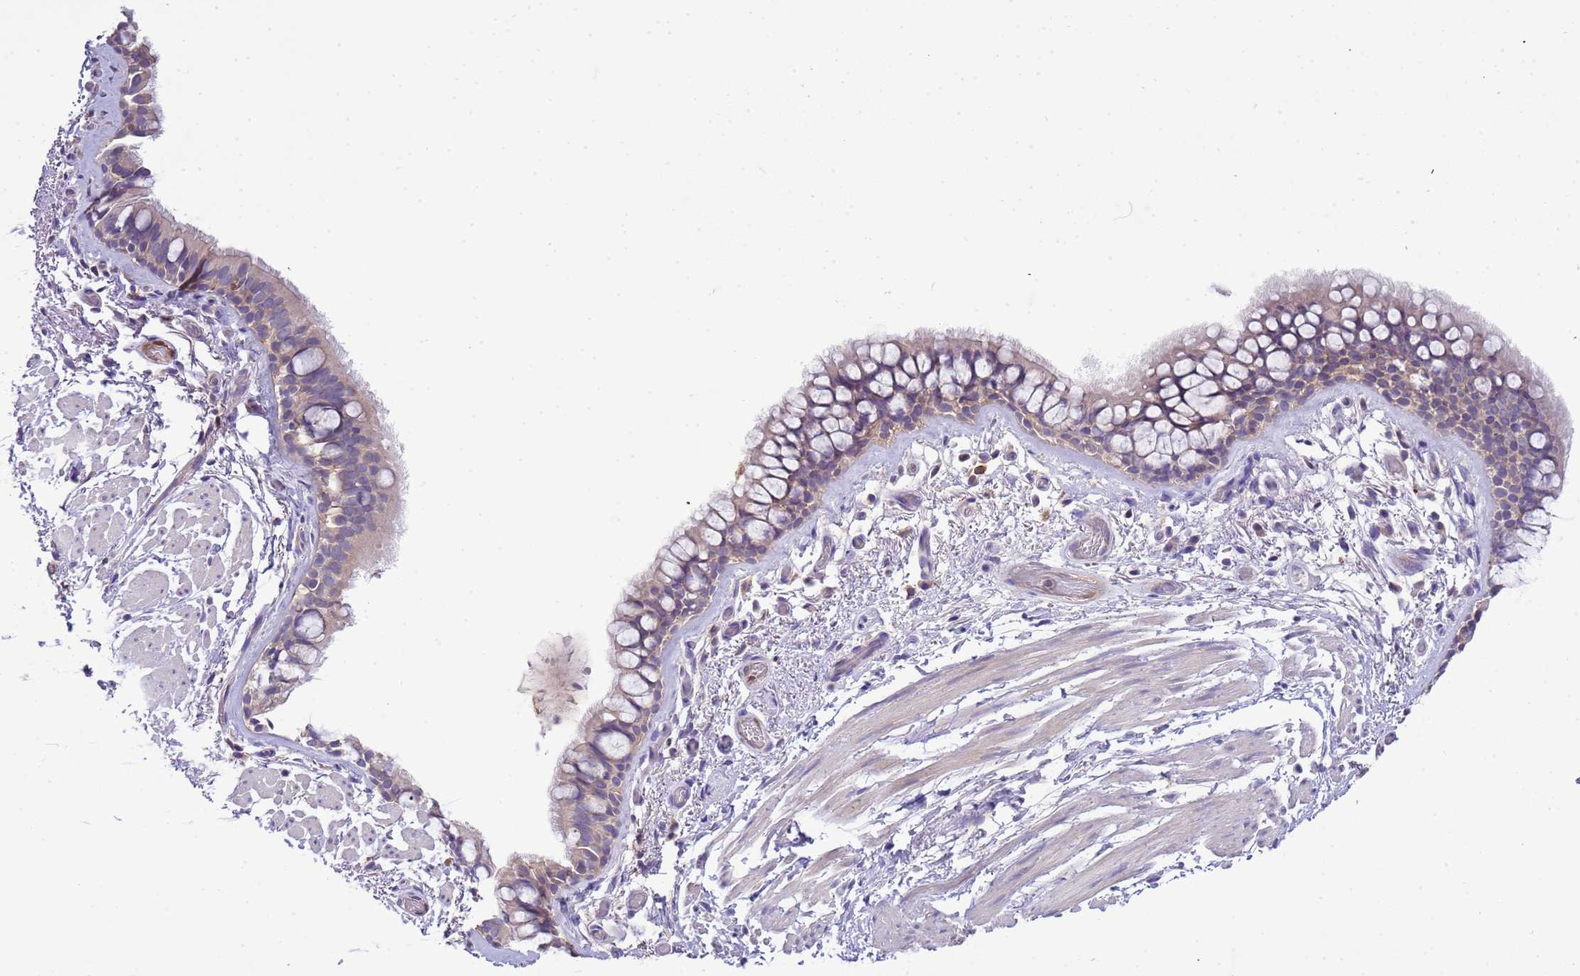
{"staining": {"intensity": "weak", "quantity": "<25%", "location": "cytoplasmic/membranous"}, "tissue": "bronchus", "cell_type": "Respiratory epithelial cells", "image_type": "normal", "snomed": [{"axis": "morphology", "description": "Normal tissue, NOS"}, {"axis": "topography", "description": "Bronchus"}], "caption": "This is an IHC photomicrograph of unremarkable bronchus. There is no staining in respiratory epithelial cells.", "gene": "PLCXD3", "patient": {"sex": "male", "age": 65}}